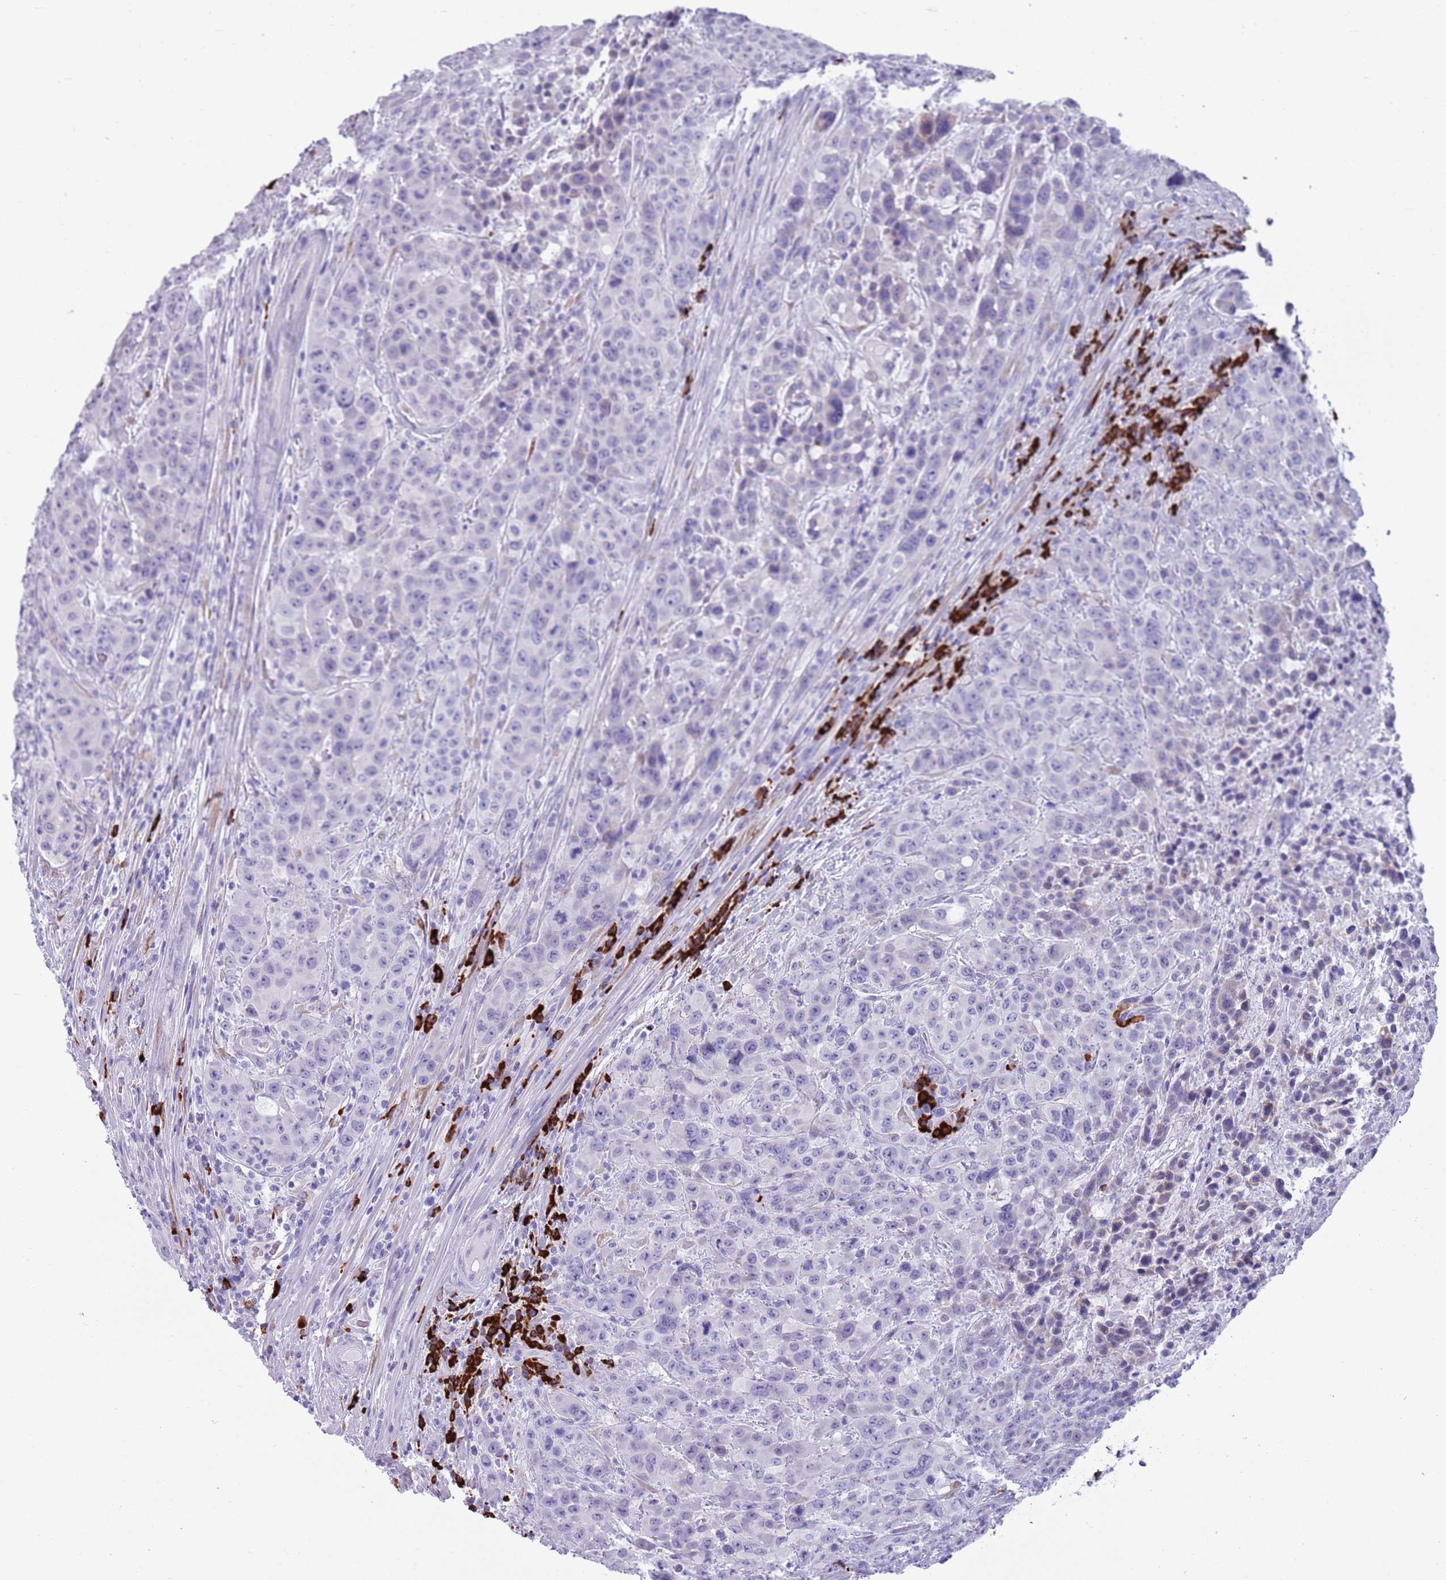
{"staining": {"intensity": "negative", "quantity": "none", "location": "none"}, "tissue": "colorectal cancer", "cell_type": "Tumor cells", "image_type": "cancer", "snomed": [{"axis": "morphology", "description": "Adenocarcinoma, NOS"}, {"axis": "topography", "description": "Colon"}], "caption": "This is a histopathology image of immunohistochemistry staining of colorectal cancer, which shows no staining in tumor cells.", "gene": "LY6G5B", "patient": {"sex": "male", "age": 62}}